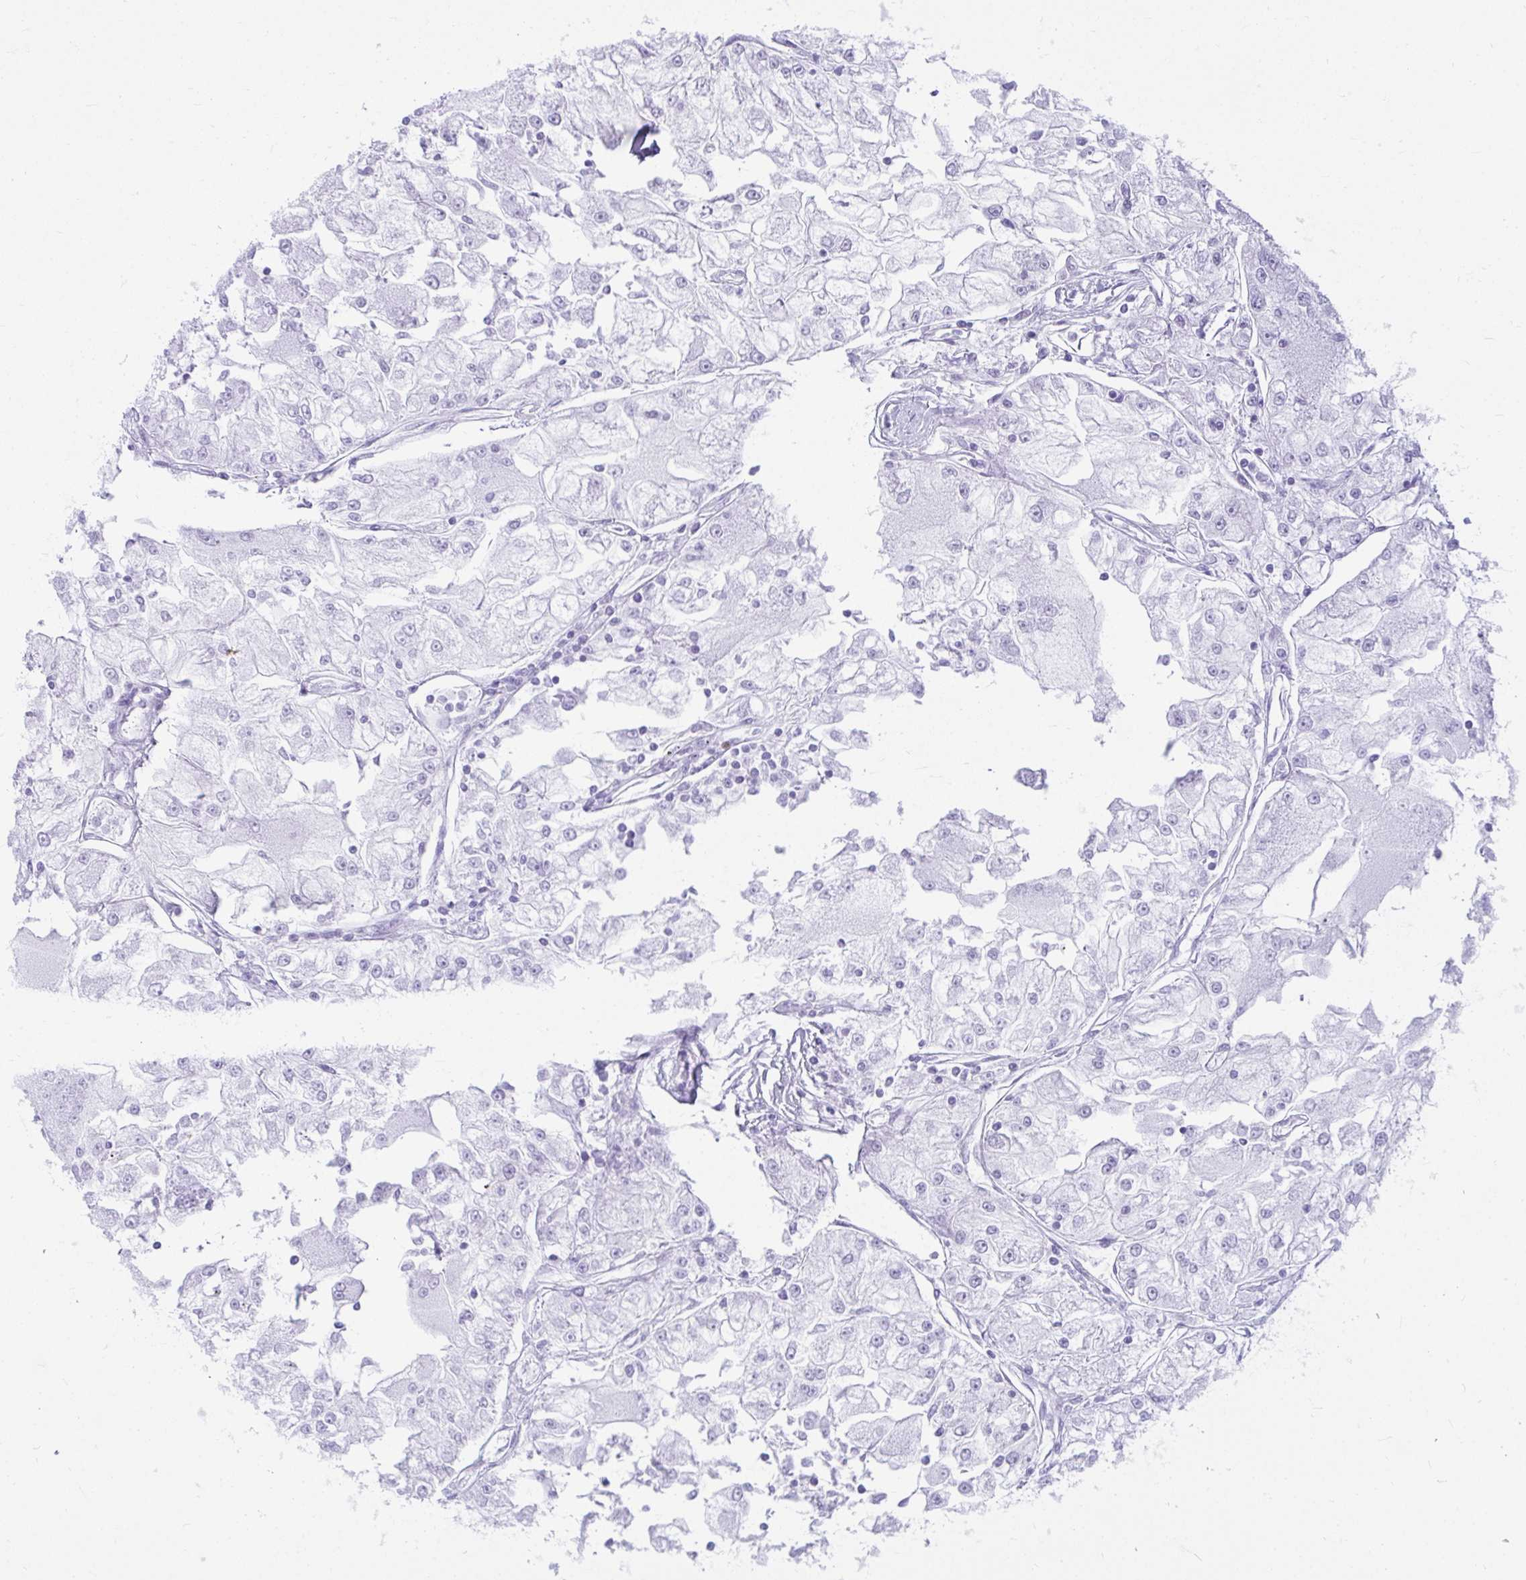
{"staining": {"intensity": "negative", "quantity": "none", "location": "none"}, "tissue": "renal cancer", "cell_type": "Tumor cells", "image_type": "cancer", "snomed": [{"axis": "morphology", "description": "Adenocarcinoma, NOS"}, {"axis": "topography", "description": "Kidney"}], "caption": "The immunohistochemistry image has no significant staining in tumor cells of renal adenocarcinoma tissue.", "gene": "CLGN", "patient": {"sex": "female", "age": 72}}